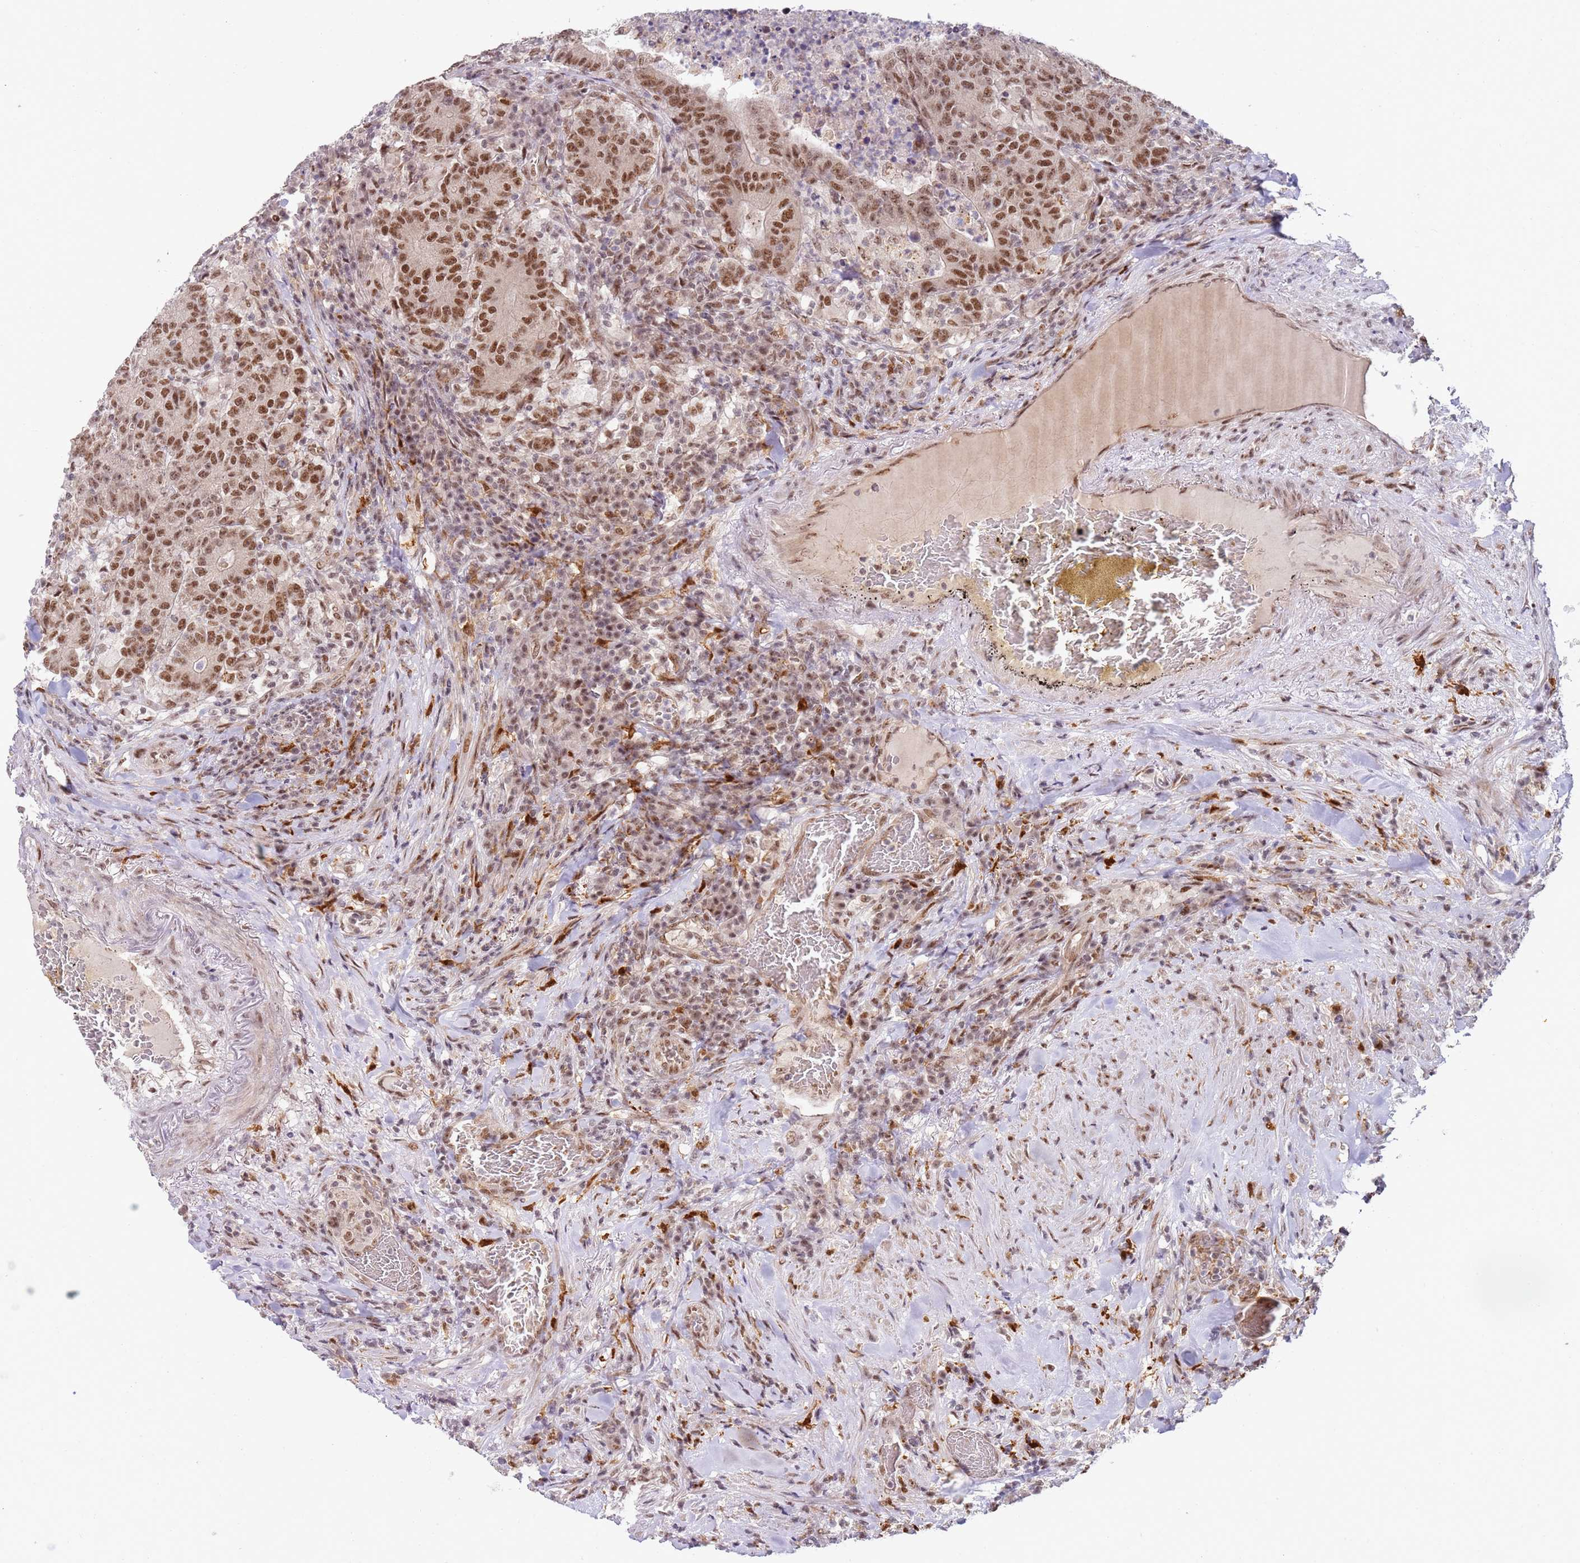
{"staining": {"intensity": "moderate", "quantity": ">75%", "location": "nuclear"}, "tissue": "colorectal cancer", "cell_type": "Tumor cells", "image_type": "cancer", "snomed": [{"axis": "morphology", "description": "Adenocarcinoma, NOS"}, {"axis": "topography", "description": "Colon"}], "caption": "Protein expression analysis of human colorectal cancer reveals moderate nuclear positivity in about >75% of tumor cells.", "gene": "LGALSL", "patient": {"sex": "female", "age": 75}}